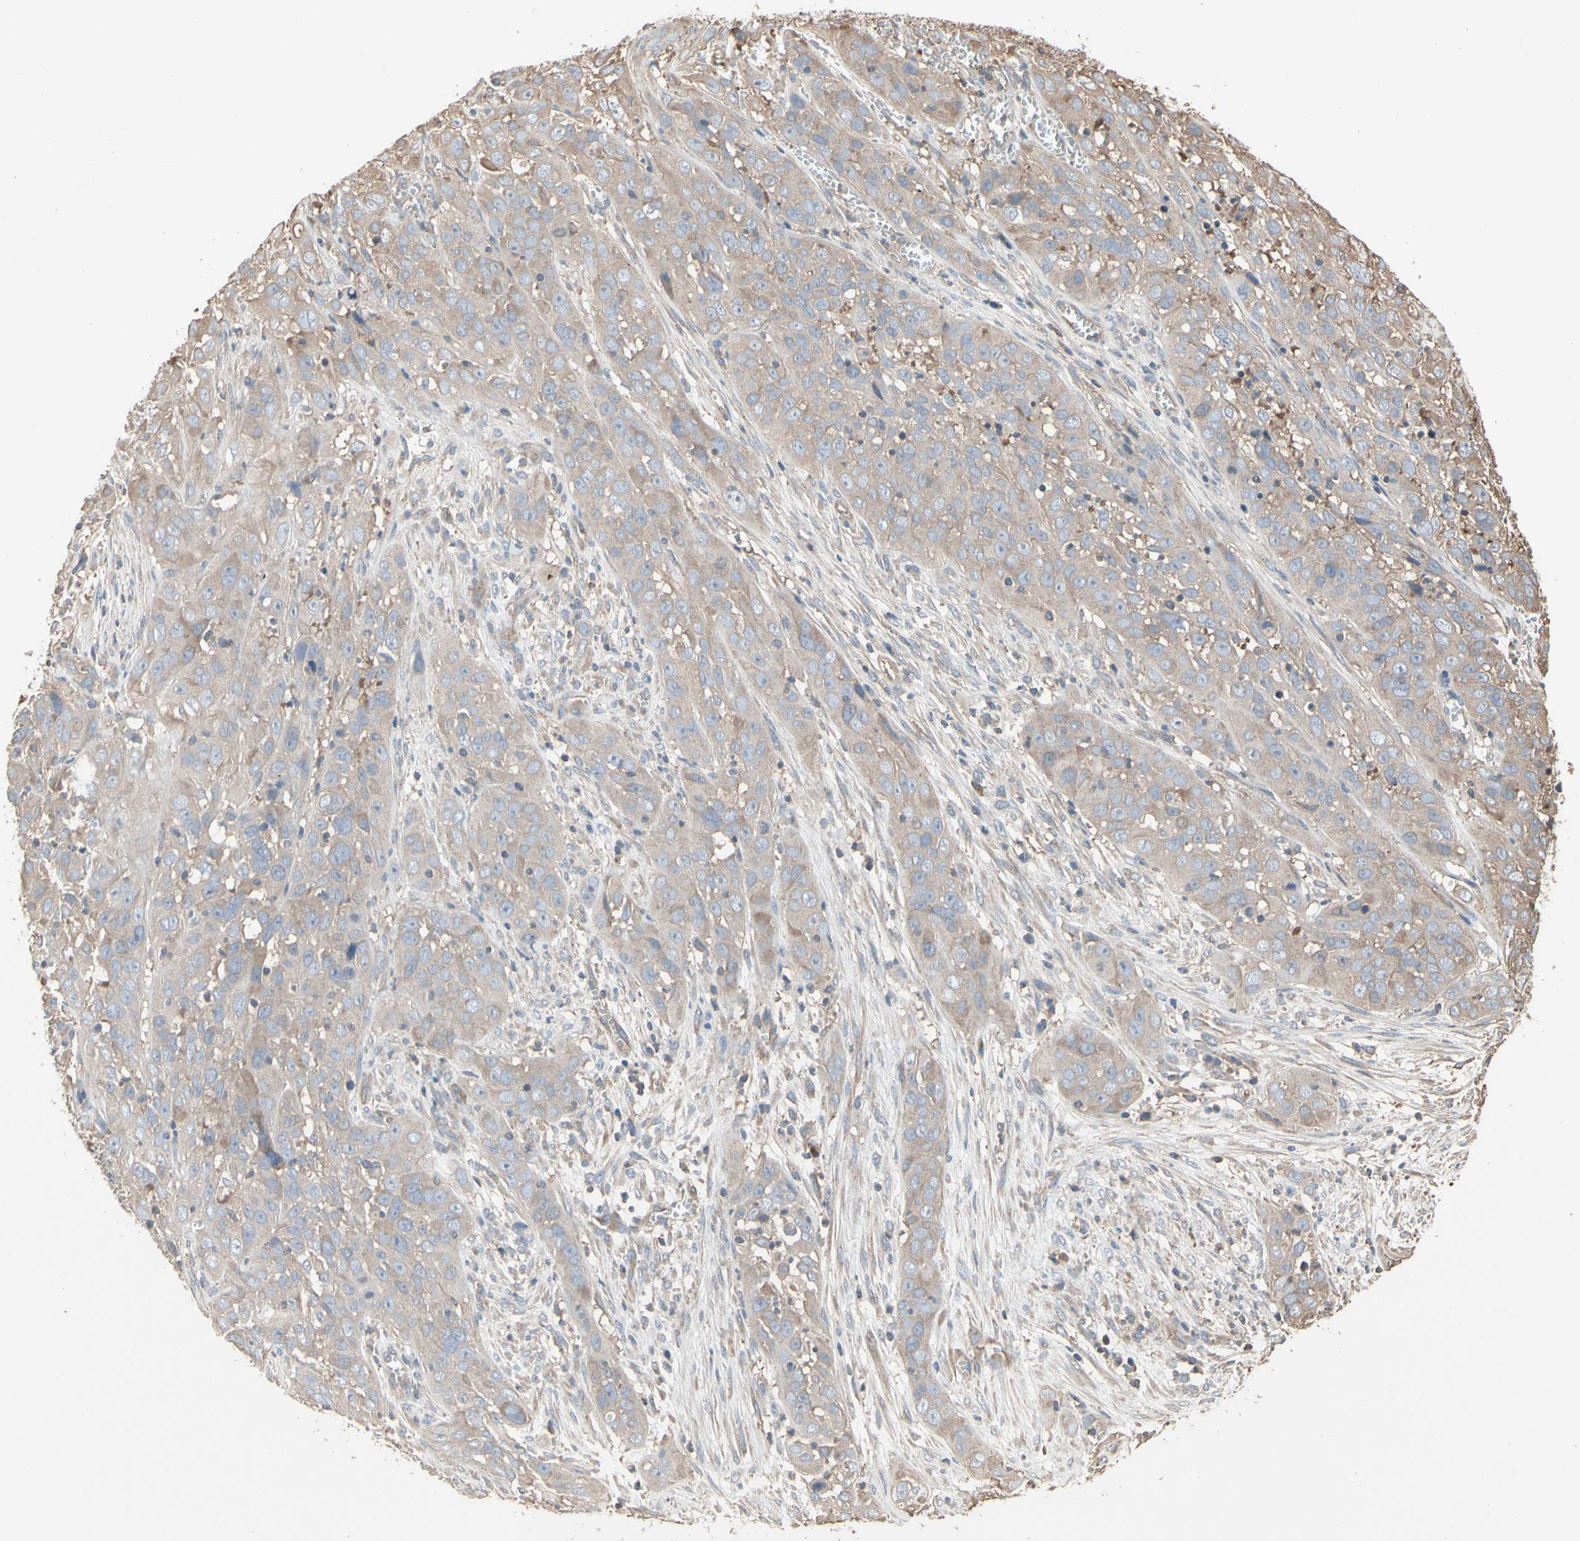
{"staining": {"intensity": "weak", "quantity": ">75%", "location": "cytoplasmic/membranous"}, "tissue": "cervical cancer", "cell_type": "Tumor cells", "image_type": "cancer", "snomed": [{"axis": "morphology", "description": "Squamous cell carcinoma, NOS"}, {"axis": "topography", "description": "Cervix"}], "caption": "Protein staining shows weak cytoplasmic/membranous positivity in about >75% of tumor cells in cervical squamous cell carcinoma. Using DAB (brown) and hematoxylin (blue) stains, captured at high magnification using brightfield microscopy.", "gene": "PDZK1", "patient": {"sex": "female", "age": 32}}